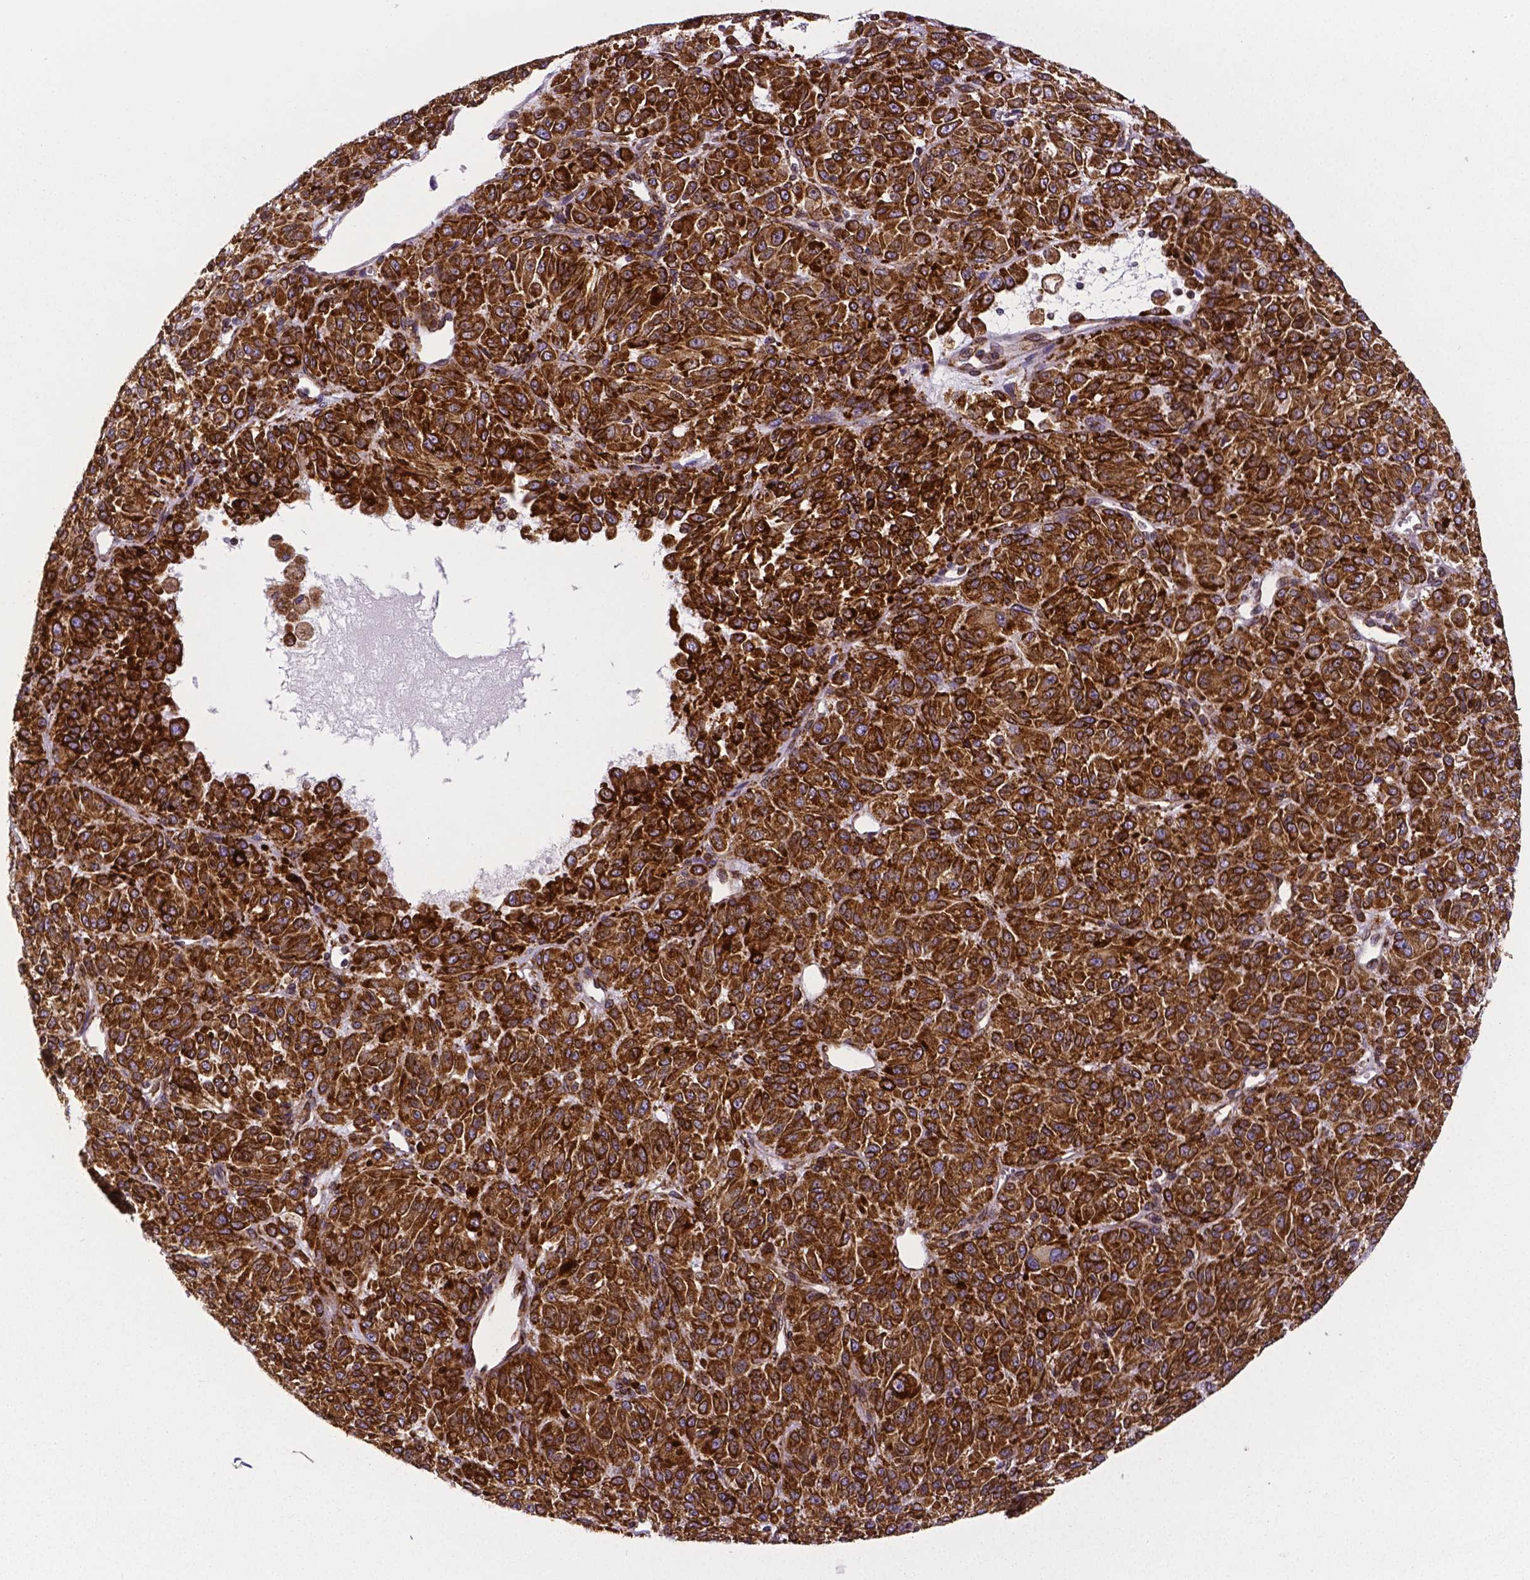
{"staining": {"intensity": "strong", "quantity": ">75%", "location": "cytoplasmic/membranous"}, "tissue": "melanoma", "cell_type": "Tumor cells", "image_type": "cancer", "snomed": [{"axis": "morphology", "description": "Malignant melanoma, Metastatic site"}, {"axis": "topography", "description": "Brain"}], "caption": "The immunohistochemical stain labels strong cytoplasmic/membranous positivity in tumor cells of melanoma tissue.", "gene": "MTDH", "patient": {"sex": "female", "age": 56}}